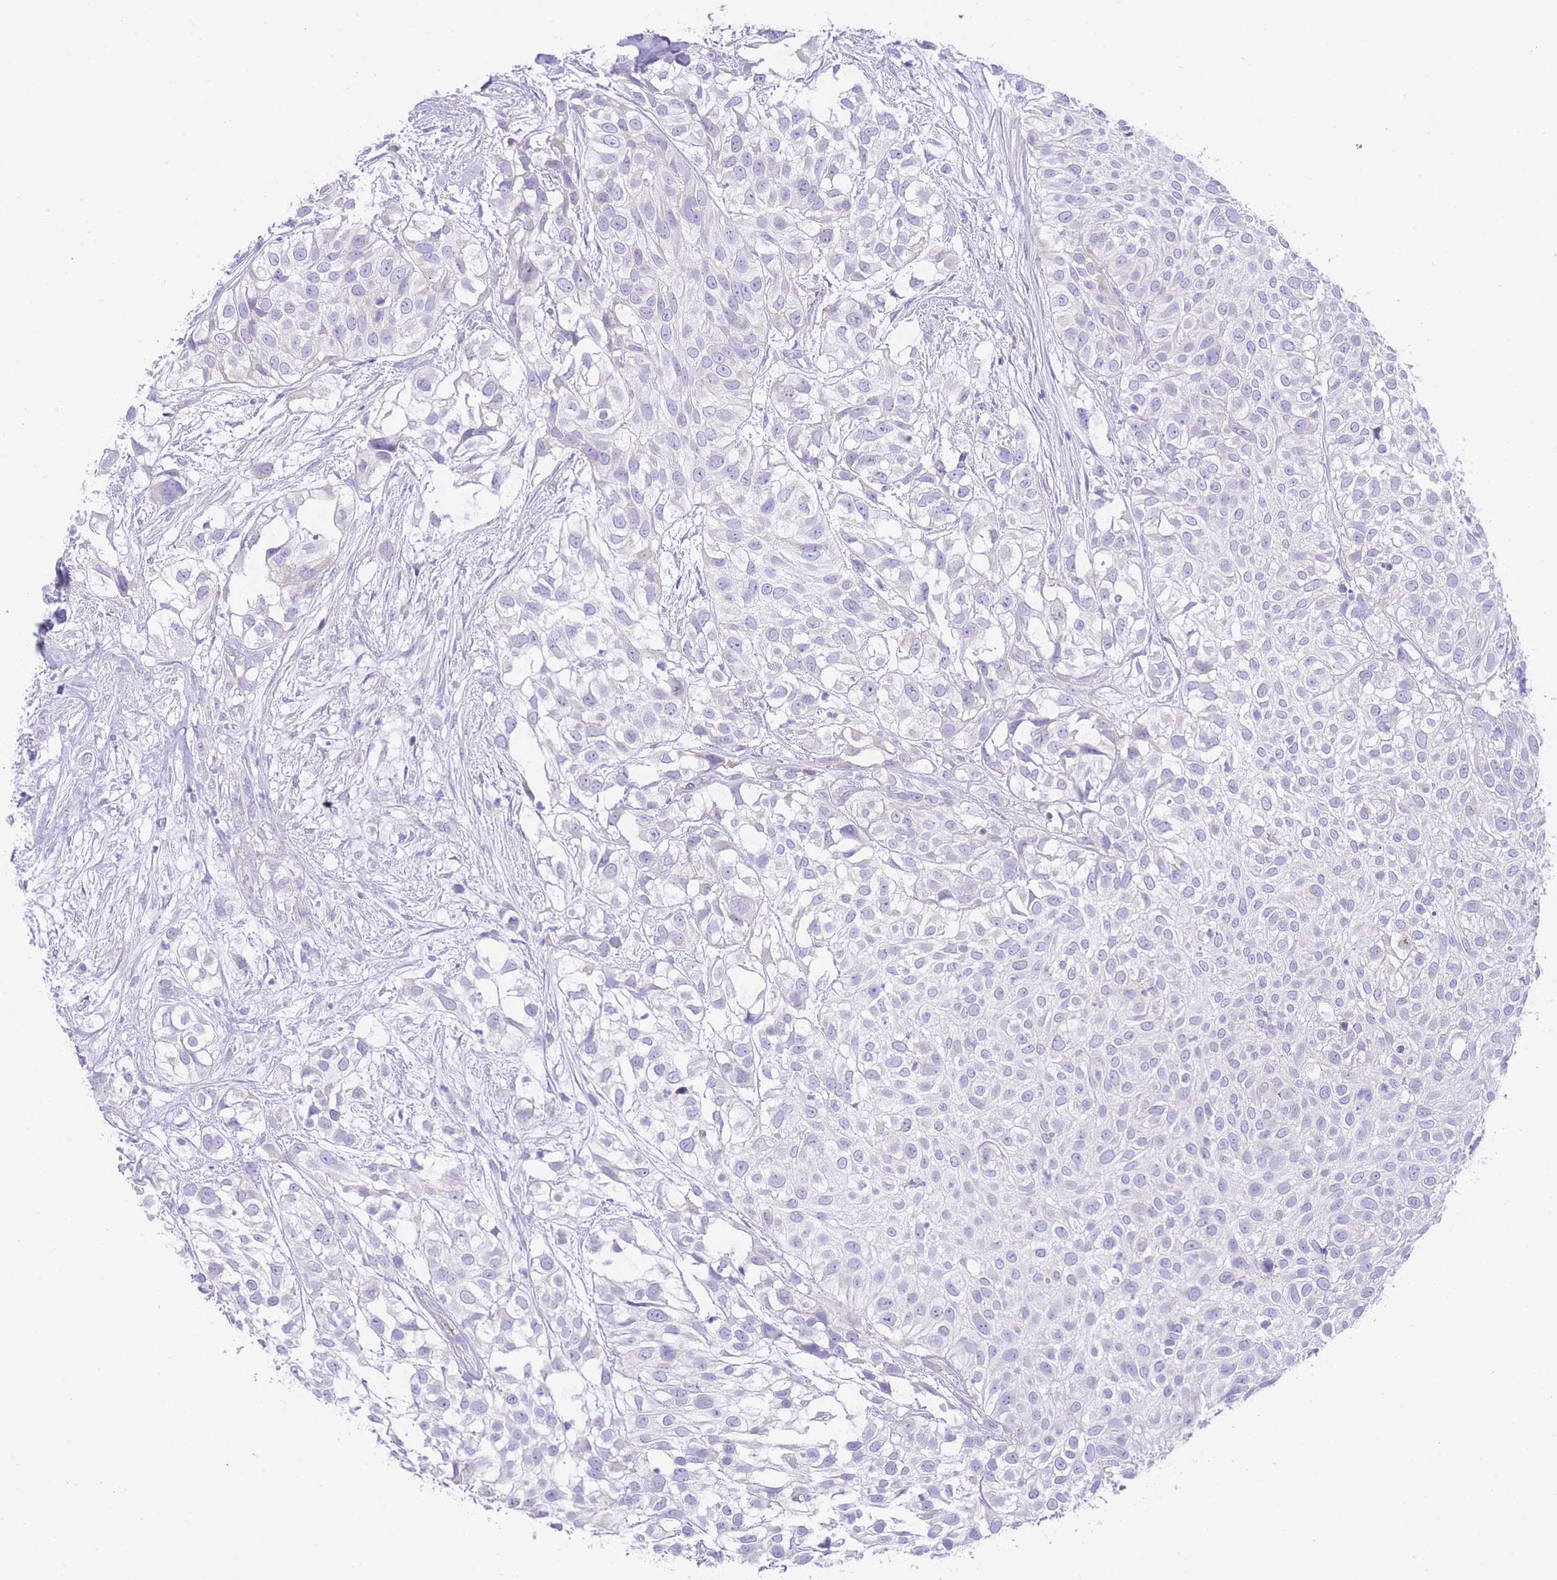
{"staining": {"intensity": "negative", "quantity": "none", "location": "none"}, "tissue": "urothelial cancer", "cell_type": "Tumor cells", "image_type": "cancer", "snomed": [{"axis": "morphology", "description": "Urothelial carcinoma, High grade"}, {"axis": "topography", "description": "Urinary bladder"}], "caption": "High-grade urothelial carcinoma stained for a protein using immunohistochemistry (IHC) reveals no staining tumor cells.", "gene": "ACSM4", "patient": {"sex": "male", "age": 56}}